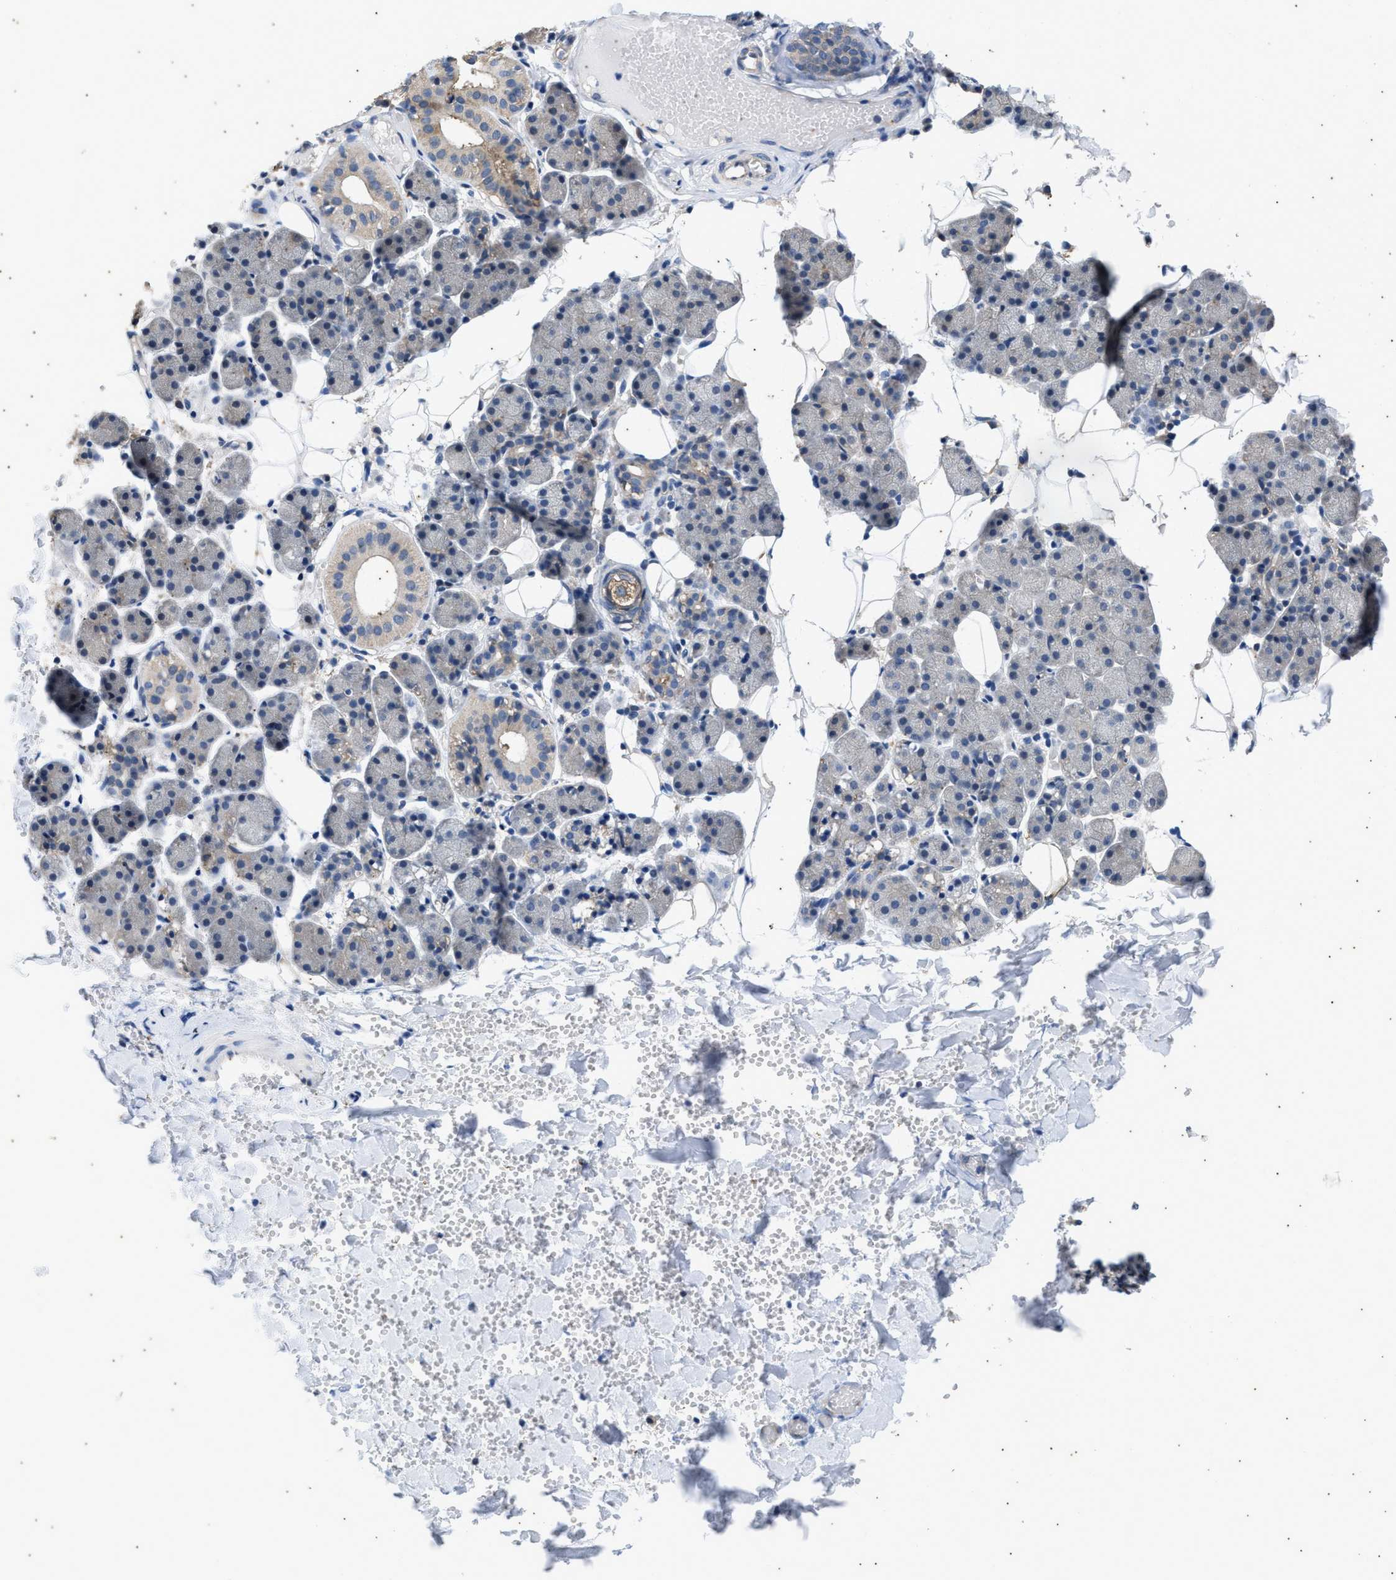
{"staining": {"intensity": "weak", "quantity": "<25%", "location": "cytoplasmic/membranous"}, "tissue": "salivary gland", "cell_type": "Glandular cells", "image_type": "normal", "snomed": [{"axis": "morphology", "description": "Normal tissue, NOS"}, {"axis": "topography", "description": "Salivary gland"}], "caption": "Glandular cells are negative for protein expression in unremarkable human salivary gland. (DAB IHC with hematoxylin counter stain).", "gene": "COX19", "patient": {"sex": "female", "age": 33}}